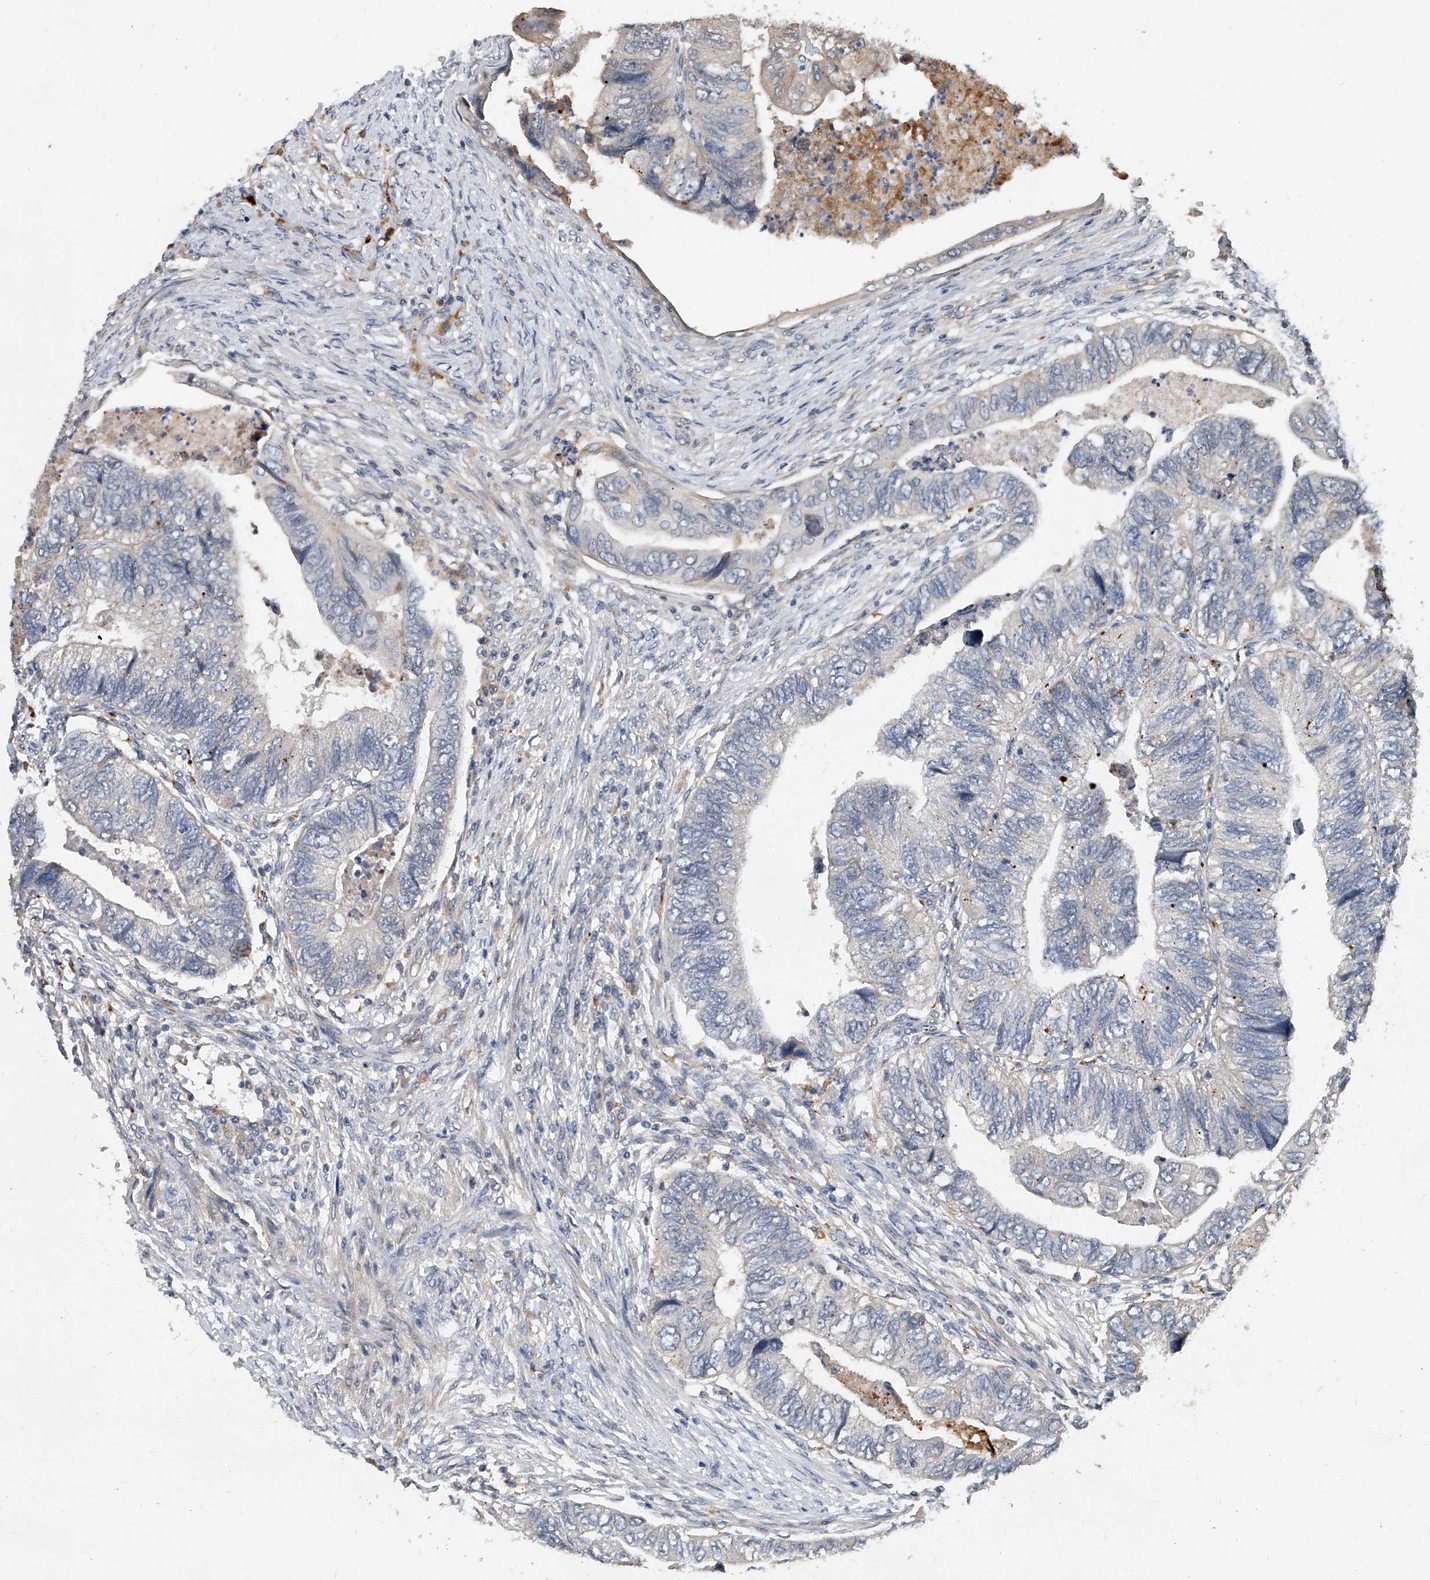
{"staining": {"intensity": "negative", "quantity": "none", "location": "none"}, "tissue": "colorectal cancer", "cell_type": "Tumor cells", "image_type": "cancer", "snomed": [{"axis": "morphology", "description": "Adenocarcinoma, NOS"}, {"axis": "topography", "description": "Rectum"}], "caption": "The photomicrograph exhibits no significant staining in tumor cells of colorectal cancer (adenocarcinoma).", "gene": "JAG2", "patient": {"sex": "male", "age": 63}}